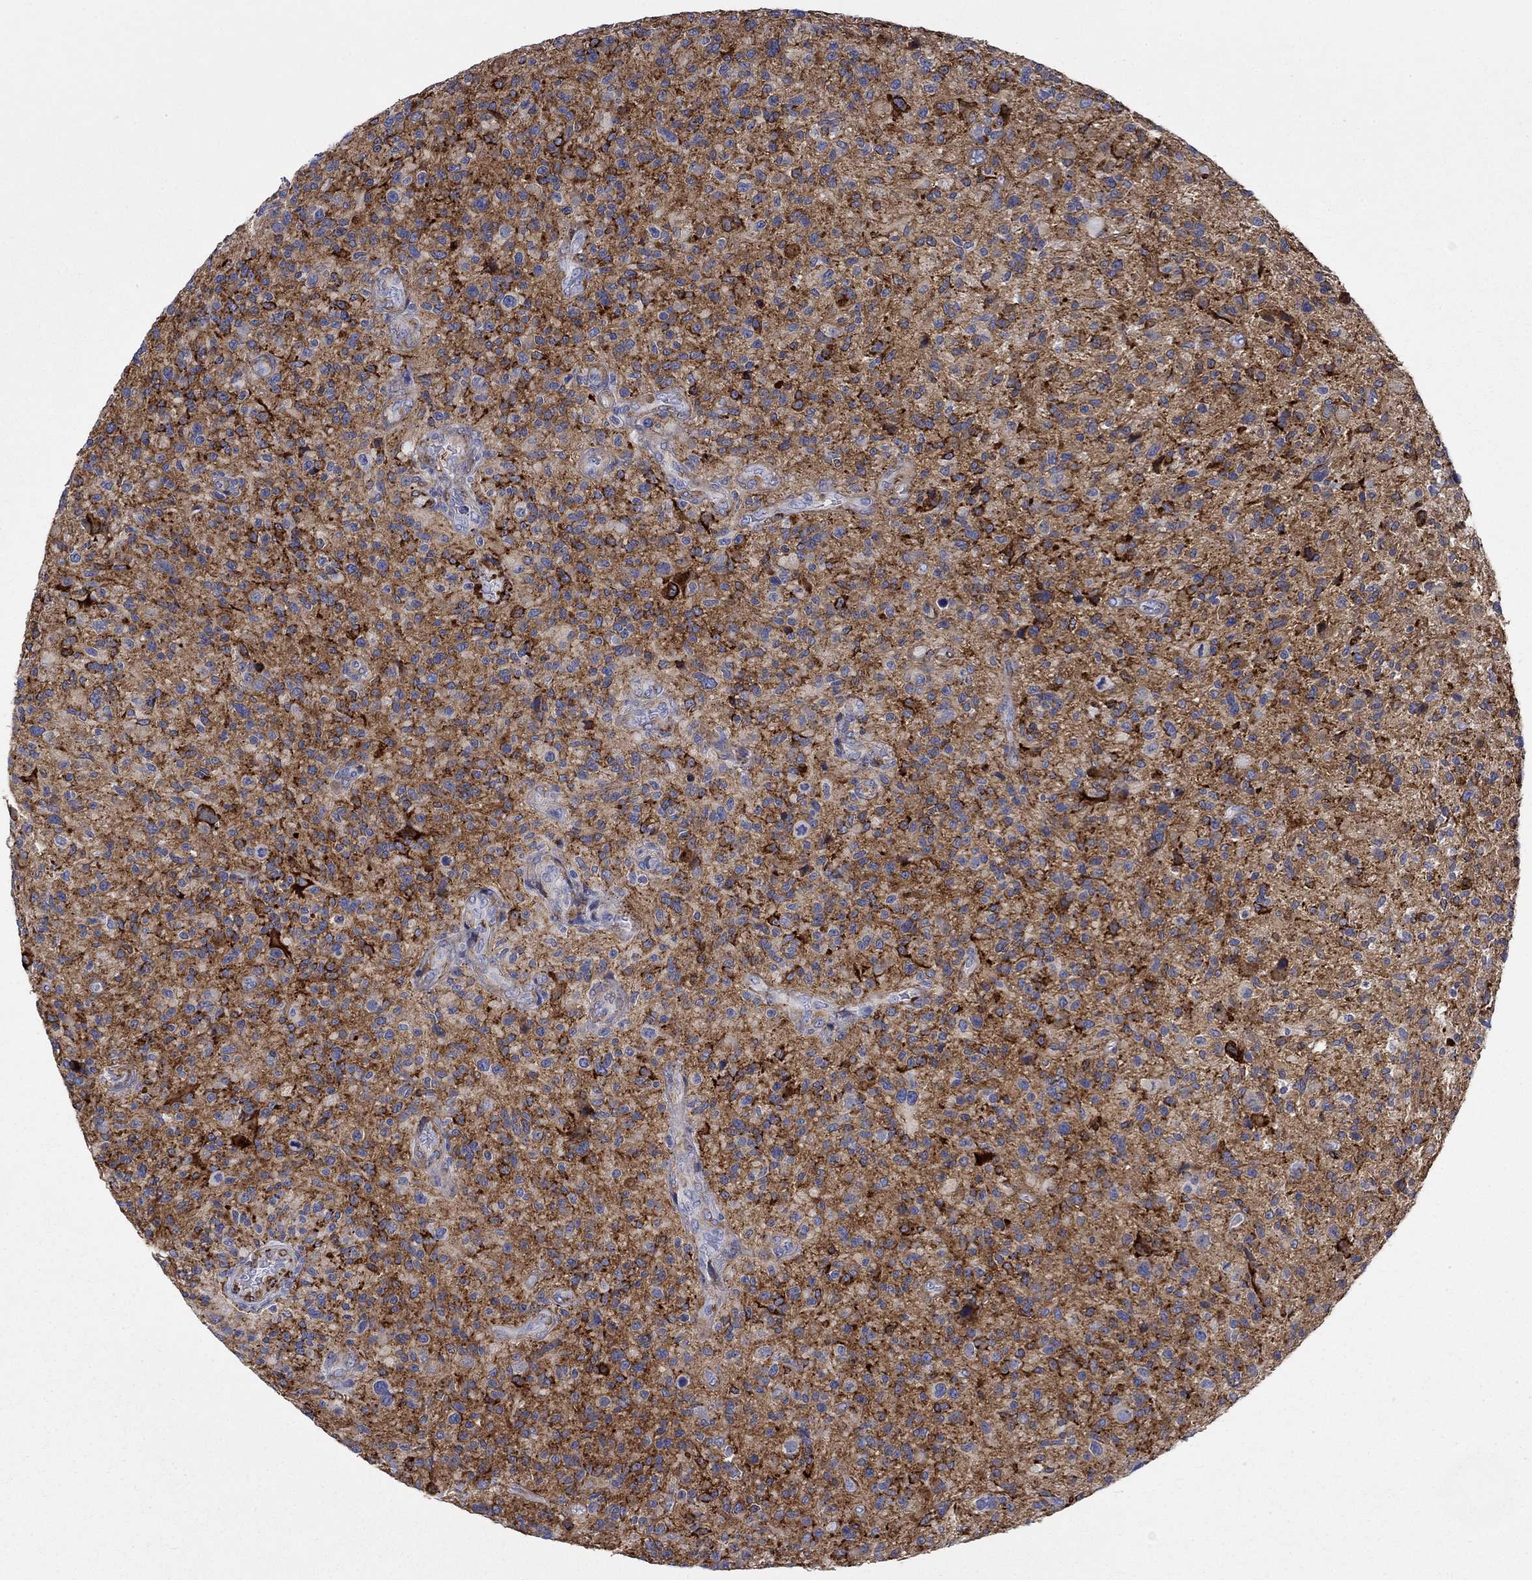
{"staining": {"intensity": "strong", "quantity": "<25%", "location": "nuclear"}, "tissue": "glioma", "cell_type": "Tumor cells", "image_type": "cancer", "snomed": [{"axis": "morphology", "description": "Glioma, malignant, High grade"}, {"axis": "topography", "description": "Brain"}], "caption": "DAB (3,3'-diaminobenzidine) immunohistochemical staining of human glioma demonstrates strong nuclear protein expression in about <25% of tumor cells.", "gene": "PTPRZ1", "patient": {"sex": "male", "age": 47}}